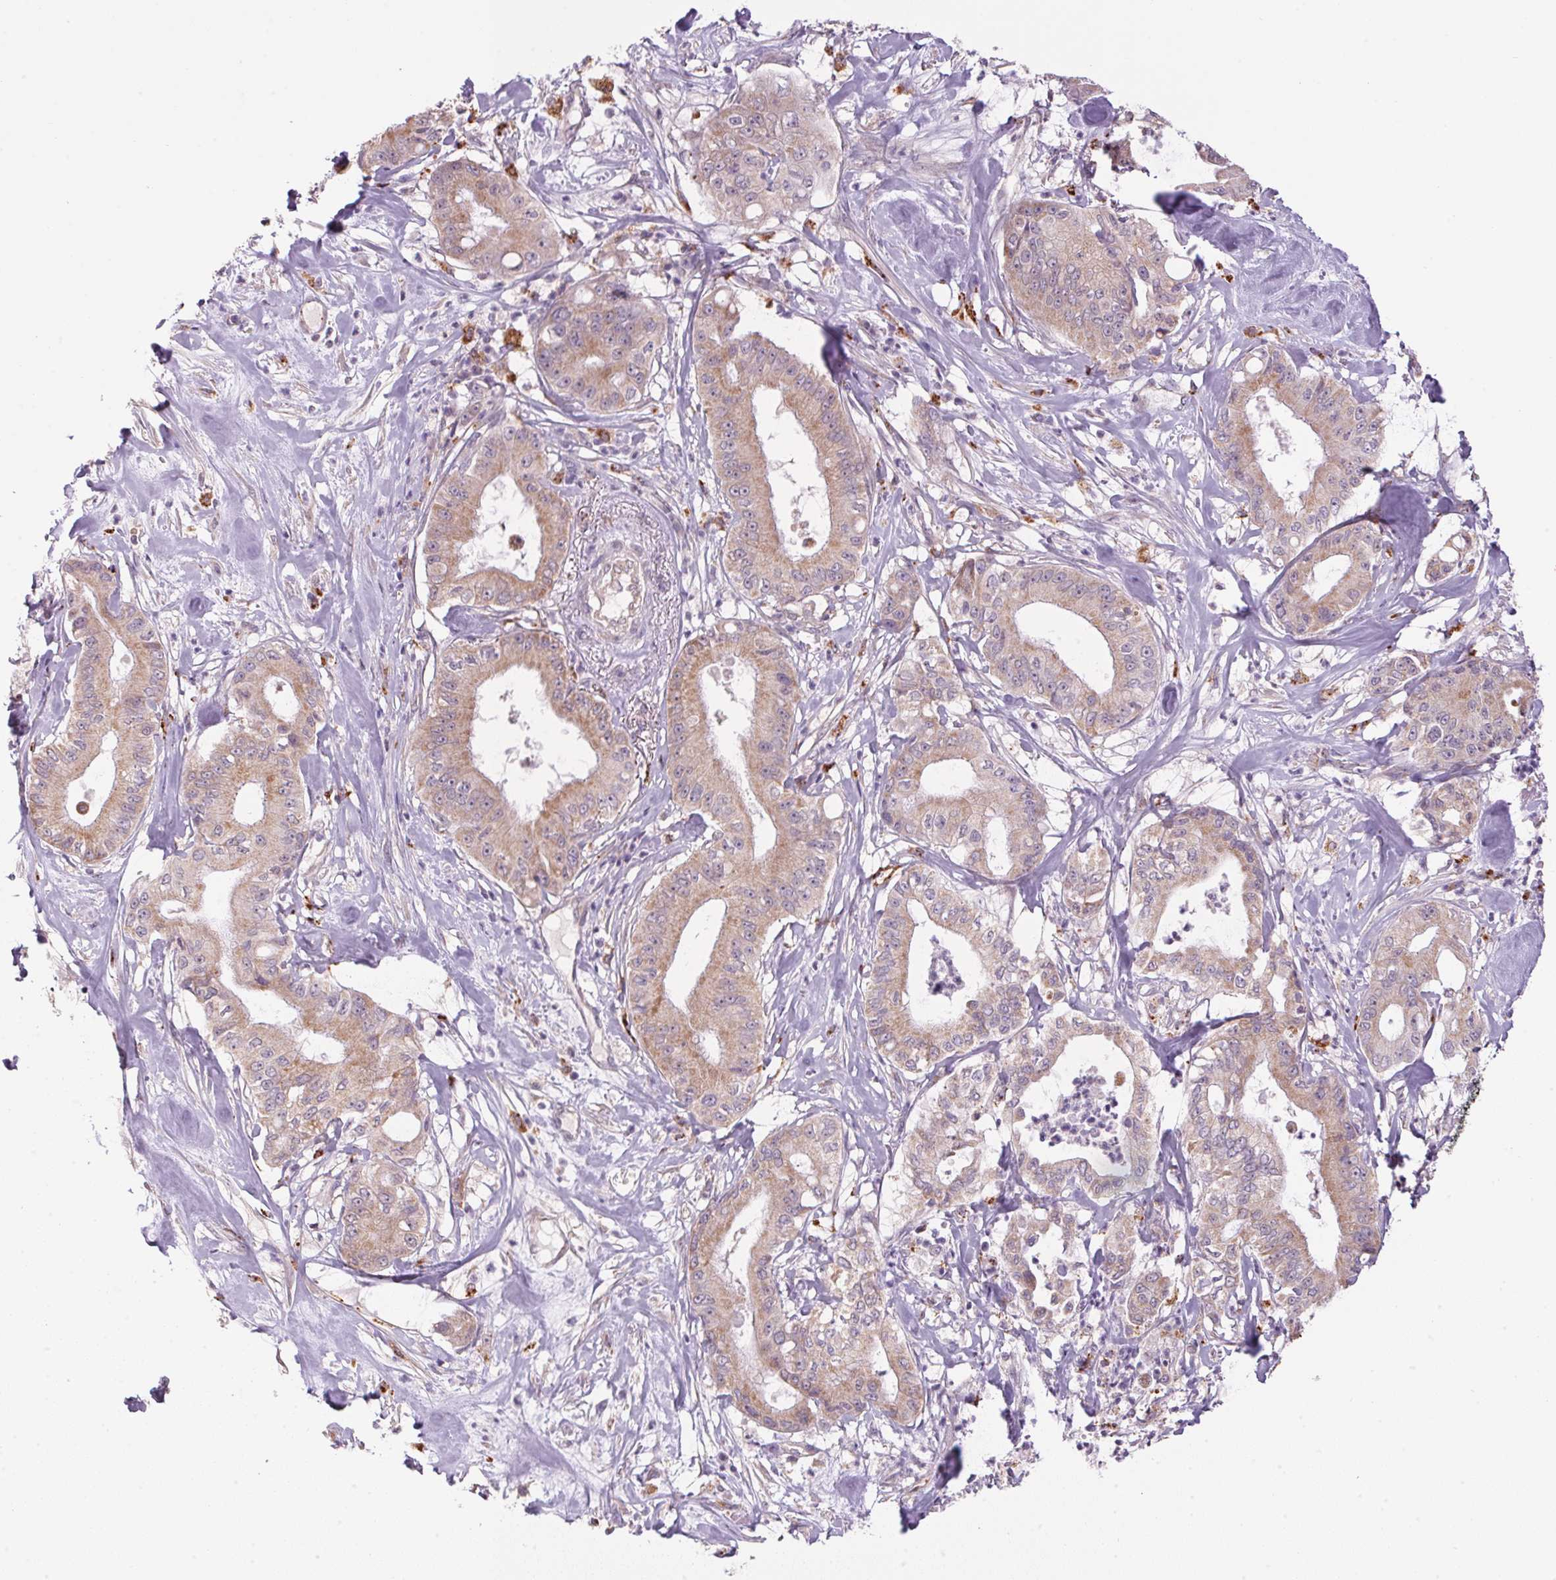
{"staining": {"intensity": "weak", "quantity": ">75%", "location": "cytoplasmic/membranous"}, "tissue": "pancreatic cancer", "cell_type": "Tumor cells", "image_type": "cancer", "snomed": [{"axis": "morphology", "description": "Adenocarcinoma, NOS"}, {"axis": "topography", "description": "Pancreas"}], "caption": "This is a histology image of IHC staining of pancreatic cancer, which shows weak staining in the cytoplasmic/membranous of tumor cells.", "gene": "ADH5", "patient": {"sex": "male", "age": 71}}